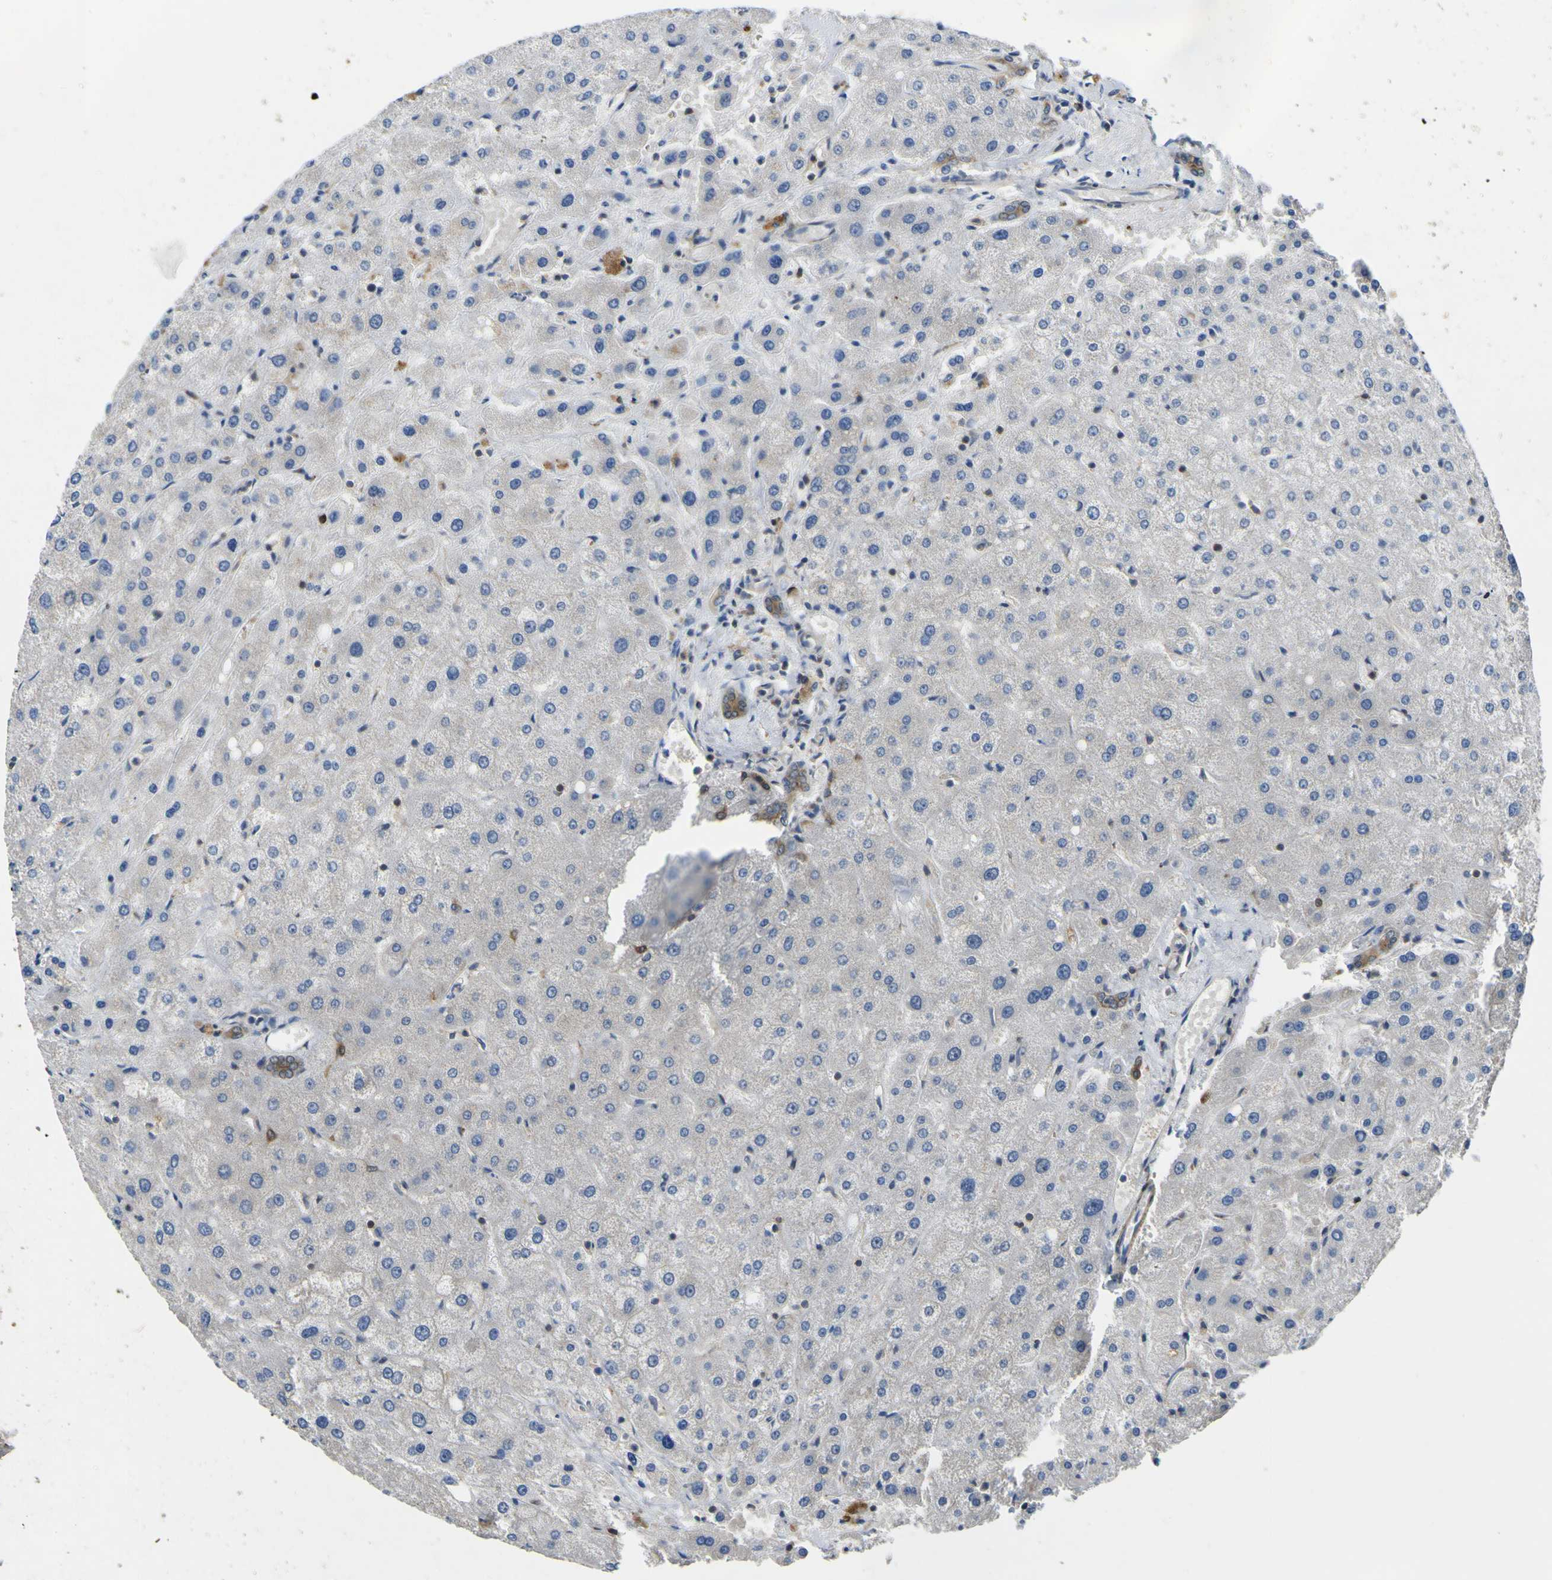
{"staining": {"intensity": "moderate", "quantity": ">75%", "location": "cytoplasmic/membranous"}, "tissue": "liver", "cell_type": "Cholangiocytes", "image_type": "normal", "snomed": [{"axis": "morphology", "description": "Normal tissue, NOS"}, {"axis": "topography", "description": "Liver"}], "caption": "Immunohistochemistry histopathology image of benign liver stained for a protein (brown), which exhibits medium levels of moderate cytoplasmic/membranous staining in about >75% of cholangiocytes.", "gene": "EML2", "patient": {"sex": "male", "age": 73}}